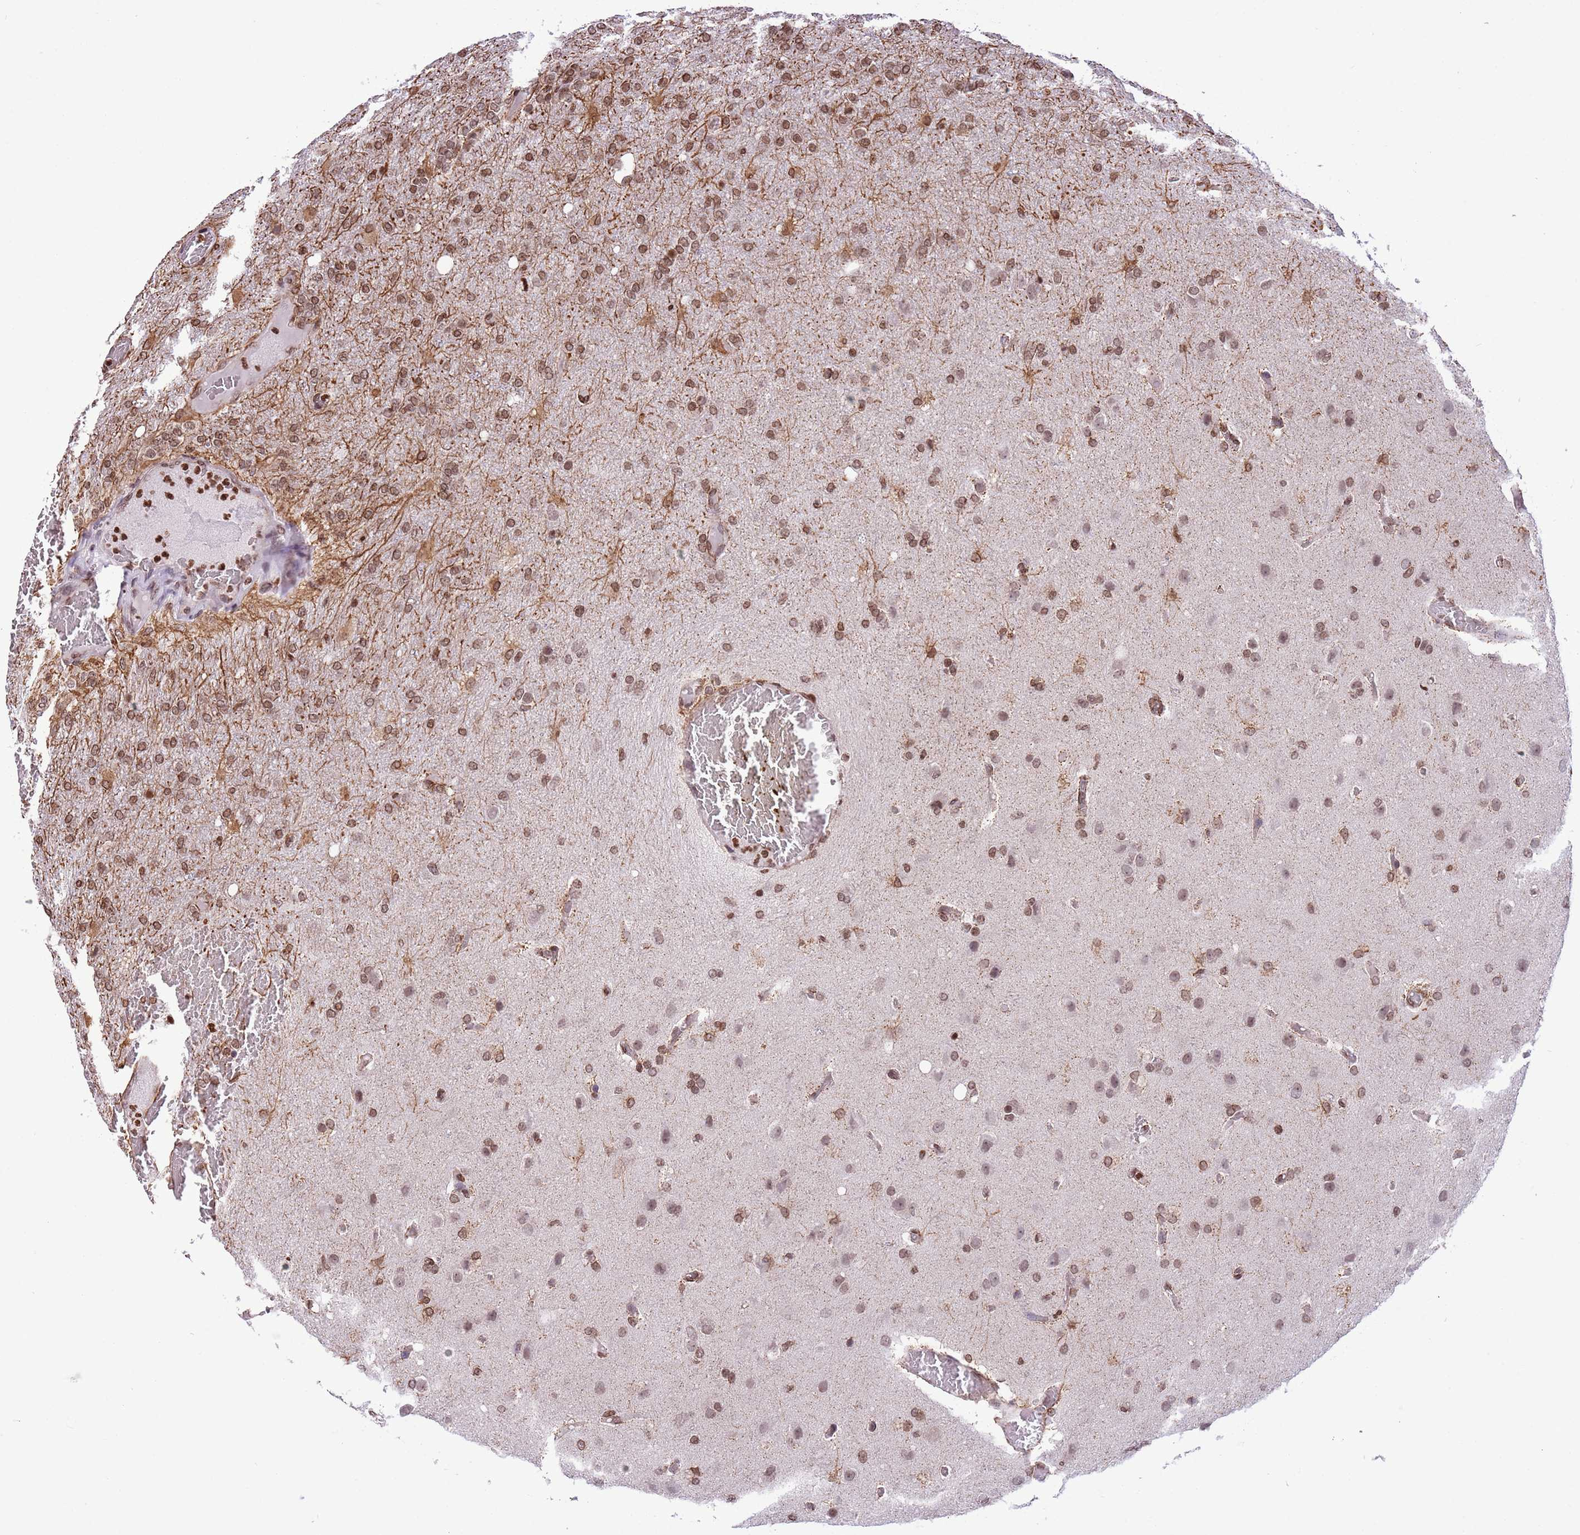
{"staining": {"intensity": "moderate", "quantity": ">75%", "location": "nuclear"}, "tissue": "glioma", "cell_type": "Tumor cells", "image_type": "cancer", "snomed": [{"axis": "morphology", "description": "Glioma, malignant, High grade"}, {"axis": "topography", "description": "Brain"}], "caption": "Protein analysis of high-grade glioma (malignant) tissue reveals moderate nuclear staining in about >75% of tumor cells.", "gene": "NRIP1", "patient": {"sex": "female", "age": 74}}